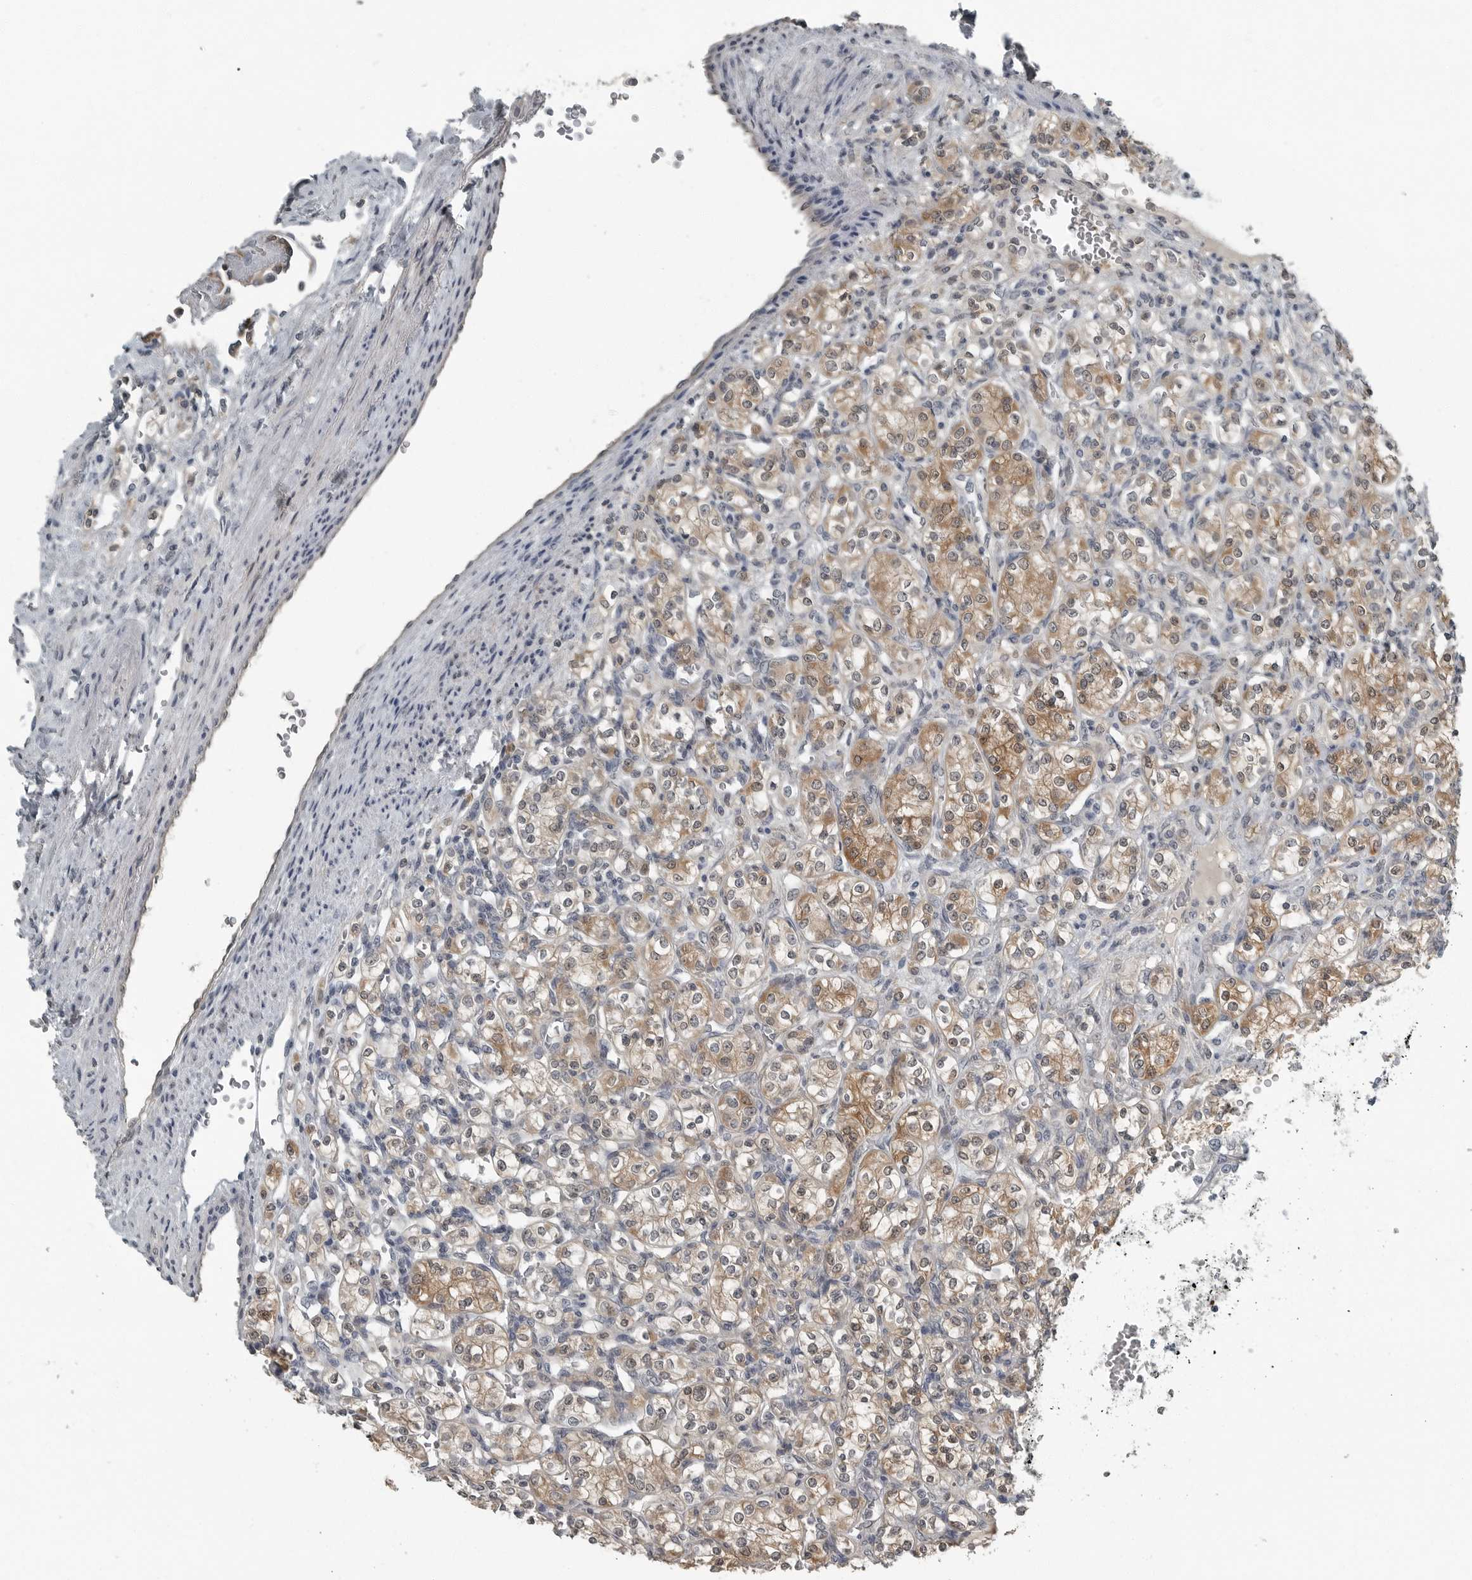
{"staining": {"intensity": "moderate", "quantity": "25%-75%", "location": "cytoplasmic/membranous,nuclear"}, "tissue": "renal cancer", "cell_type": "Tumor cells", "image_type": "cancer", "snomed": [{"axis": "morphology", "description": "Adenocarcinoma, NOS"}, {"axis": "topography", "description": "Kidney"}], "caption": "High-power microscopy captured an immunohistochemistry photomicrograph of renal cancer, revealing moderate cytoplasmic/membranous and nuclear staining in approximately 25%-75% of tumor cells.", "gene": "KYAT1", "patient": {"sex": "male", "age": 77}}